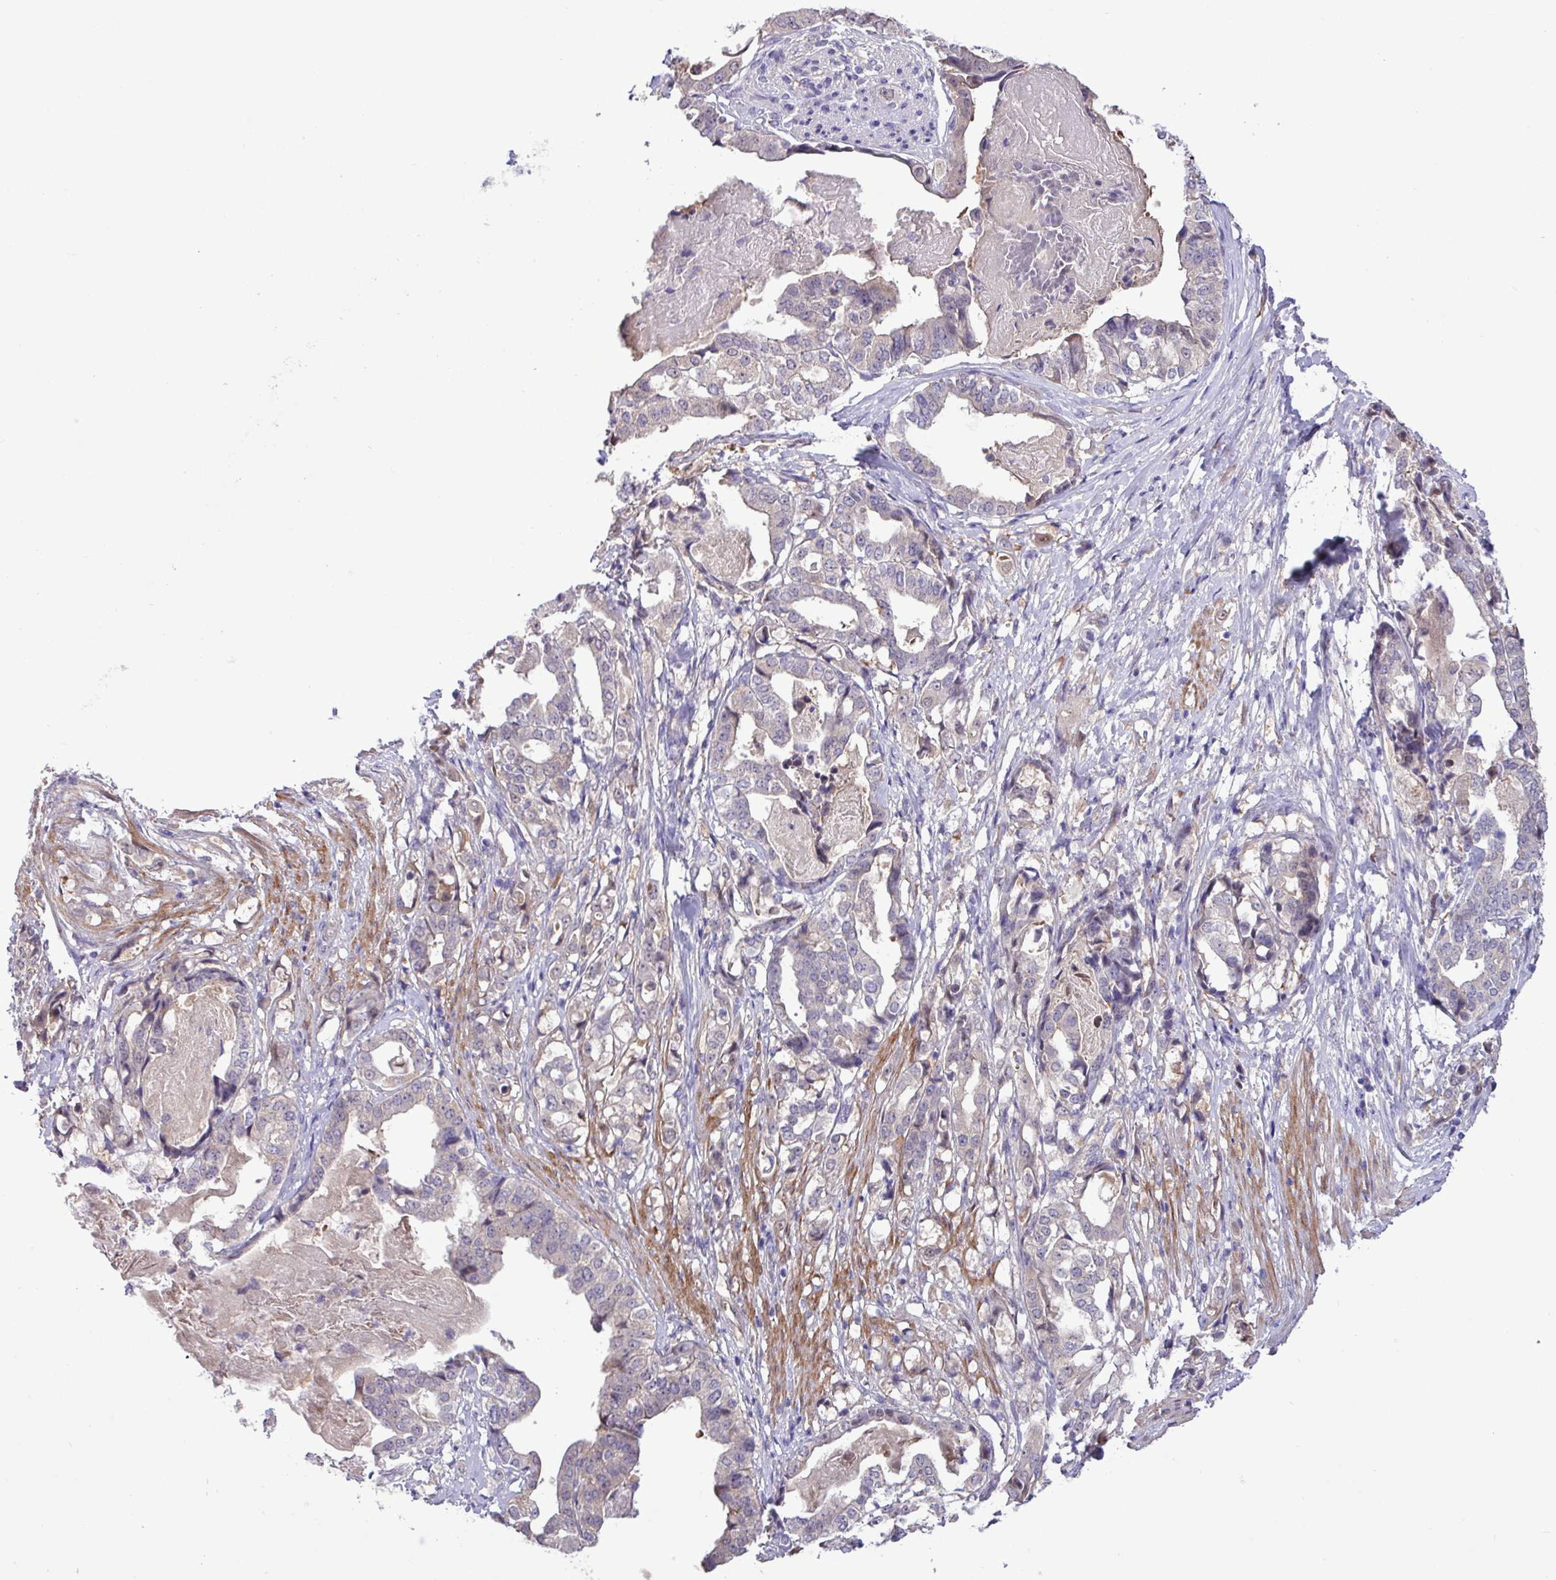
{"staining": {"intensity": "negative", "quantity": "none", "location": "none"}, "tissue": "stomach cancer", "cell_type": "Tumor cells", "image_type": "cancer", "snomed": [{"axis": "morphology", "description": "Adenocarcinoma, NOS"}, {"axis": "topography", "description": "Stomach"}], "caption": "Immunohistochemistry histopathology image of stomach cancer (adenocarcinoma) stained for a protein (brown), which reveals no expression in tumor cells. Nuclei are stained in blue.", "gene": "SPINK8", "patient": {"sex": "male", "age": 48}}